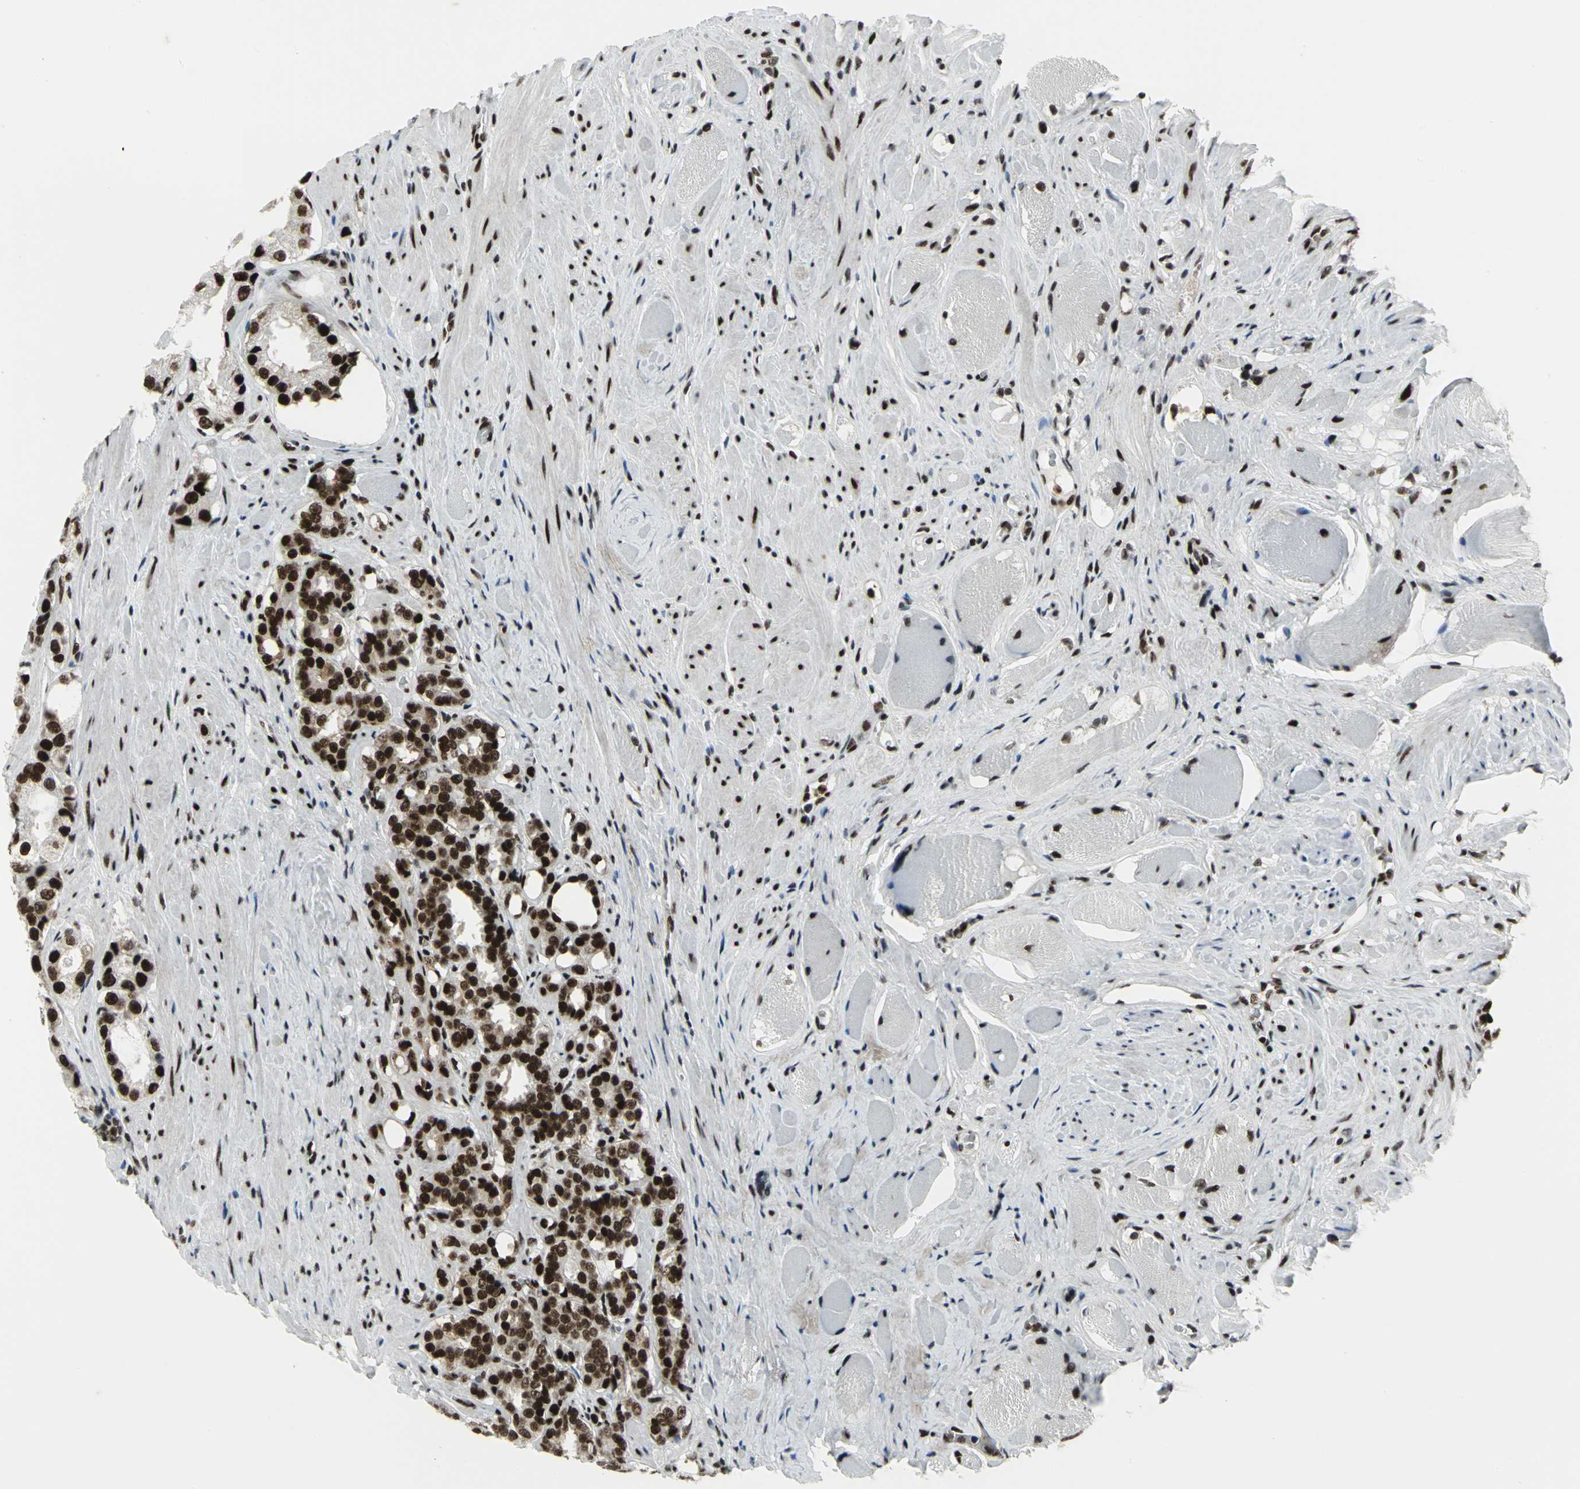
{"staining": {"intensity": "strong", "quantity": ">75%", "location": "cytoplasmic/membranous"}, "tissue": "prostate cancer", "cell_type": "Tumor cells", "image_type": "cancer", "snomed": [{"axis": "morphology", "description": "Adenocarcinoma, Medium grade"}, {"axis": "topography", "description": "Prostate"}], "caption": "Protein staining demonstrates strong cytoplasmic/membranous staining in approximately >75% of tumor cells in prostate cancer.", "gene": "SMARCA4", "patient": {"sex": "male", "age": 60}}